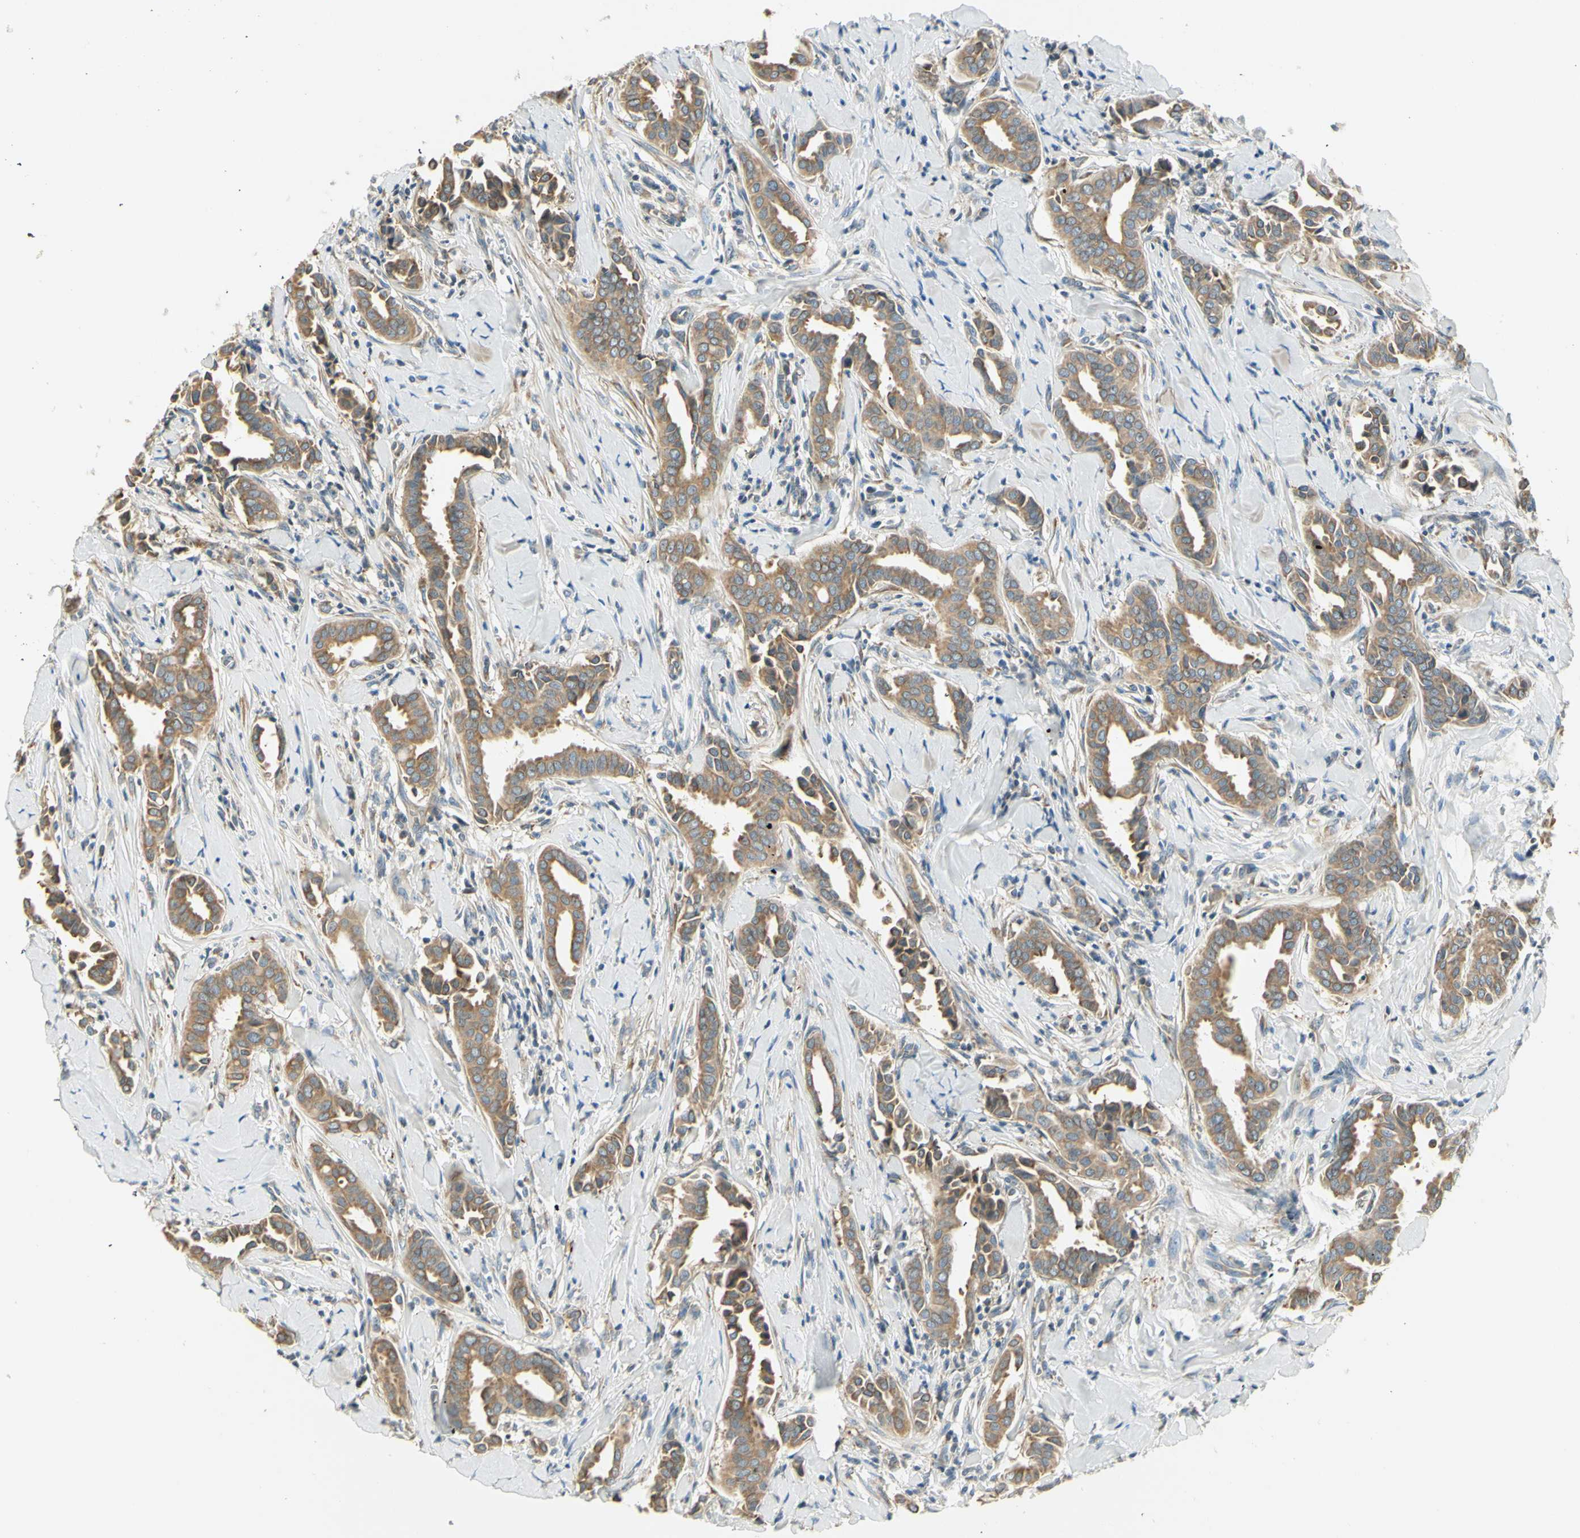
{"staining": {"intensity": "moderate", "quantity": ">75%", "location": "cytoplasmic/membranous"}, "tissue": "head and neck cancer", "cell_type": "Tumor cells", "image_type": "cancer", "snomed": [{"axis": "morphology", "description": "Adenocarcinoma, NOS"}, {"axis": "topography", "description": "Salivary gland"}, {"axis": "topography", "description": "Head-Neck"}], "caption": "The photomicrograph exhibits staining of head and neck cancer, revealing moderate cytoplasmic/membranous protein staining (brown color) within tumor cells.", "gene": "IGDCC4", "patient": {"sex": "female", "age": 59}}